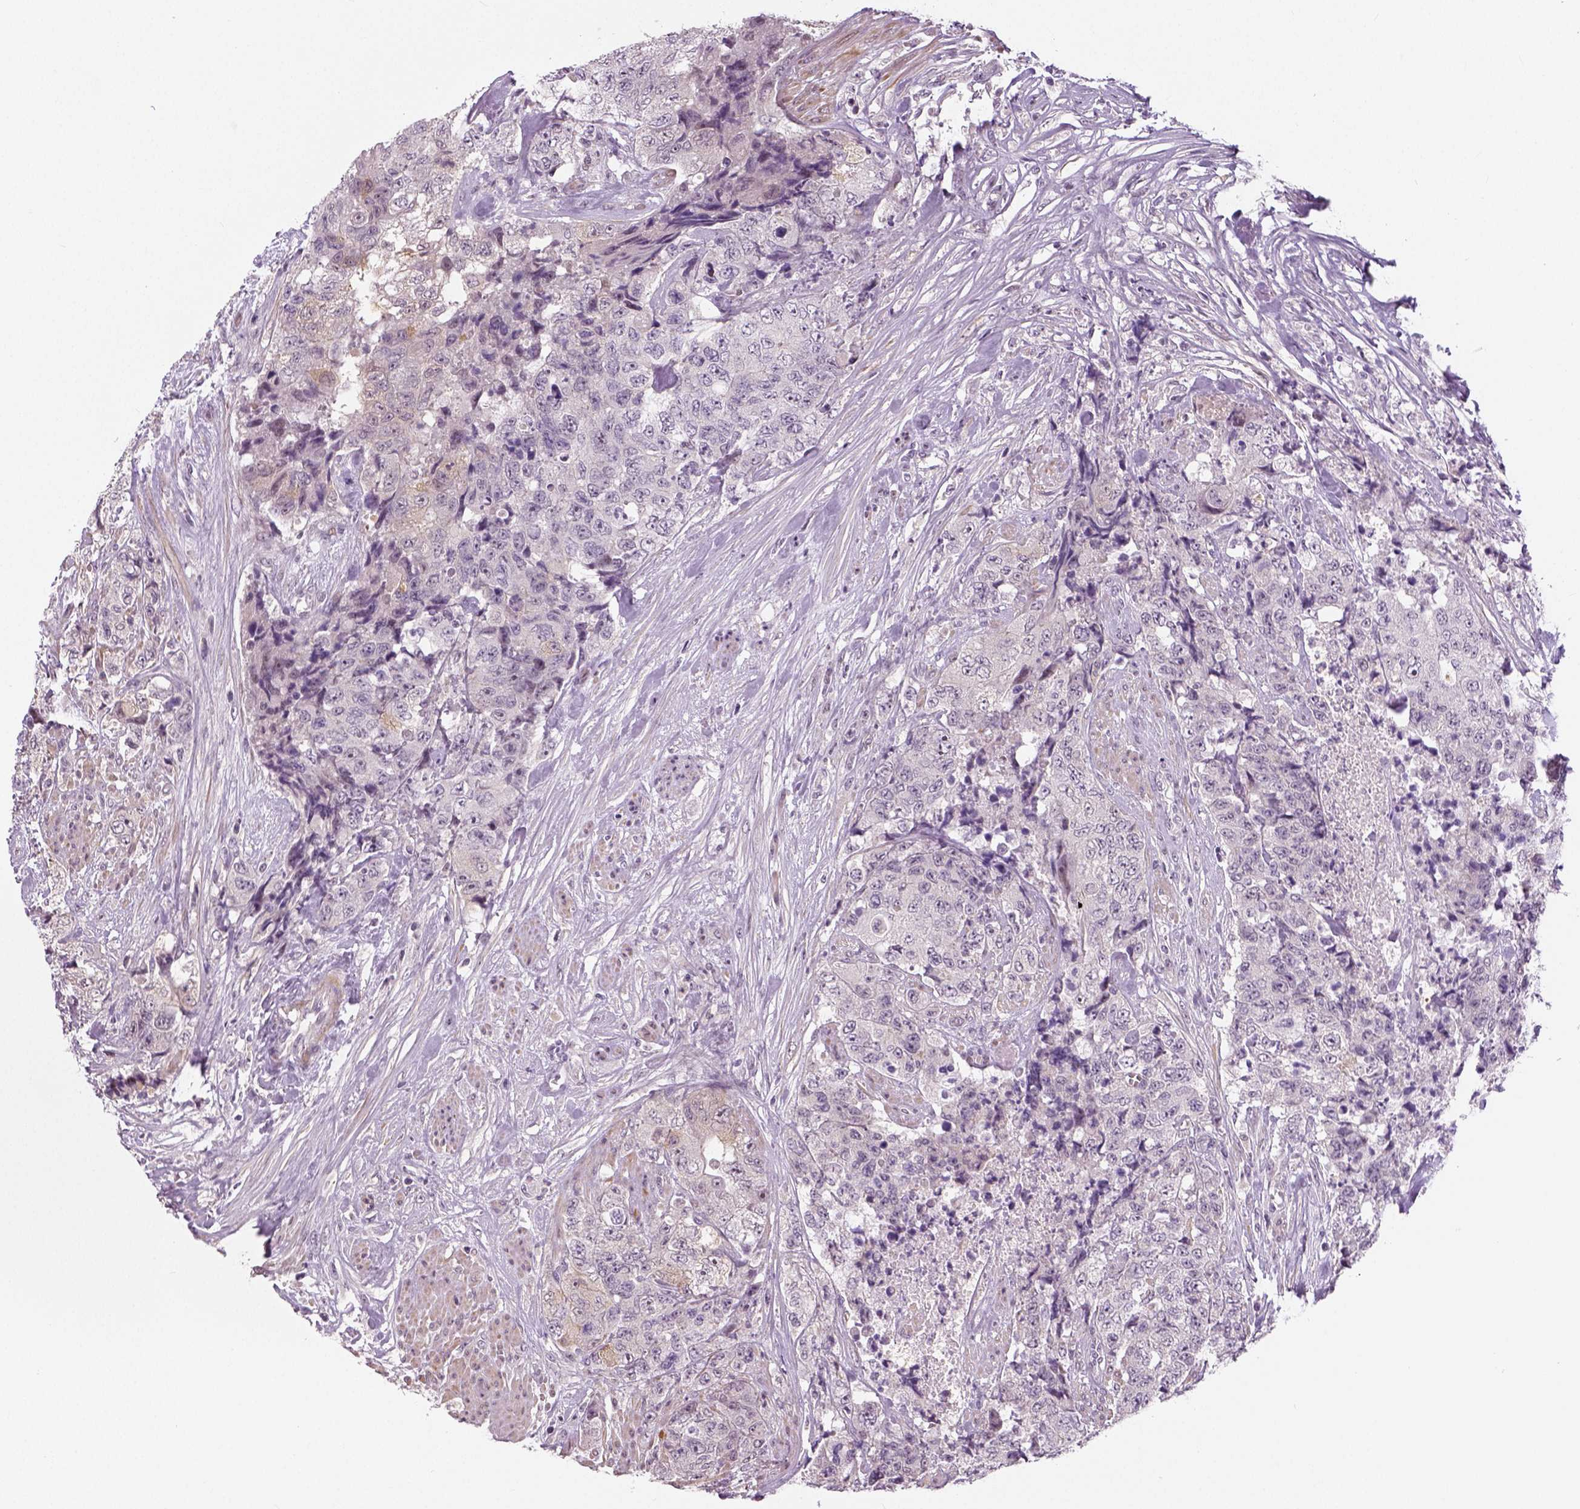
{"staining": {"intensity": "negative", "quantity": "none", "location": "none"}, "tissue": "urothelial cancer", "cell_type": "Tumor cells", "image_type": "cancer", "snomed": [{"axis": "morphology", "description": "Urothelial carcinoma, High grade"}, {"axis": "topography", "description": "Urinary bladder"}], "caption": "A high-resolution photomicrograph shows IHC staining of urothelial cancer, which reveals no significant positivity in tumor cells. (Stains: DAB immunohistochemistry with hematoxylin counter stain, Microscopy: brightfield microscopy at high magnification).", "gene": "NECAB1", "patient": {"sex": "female", "age": 78}}